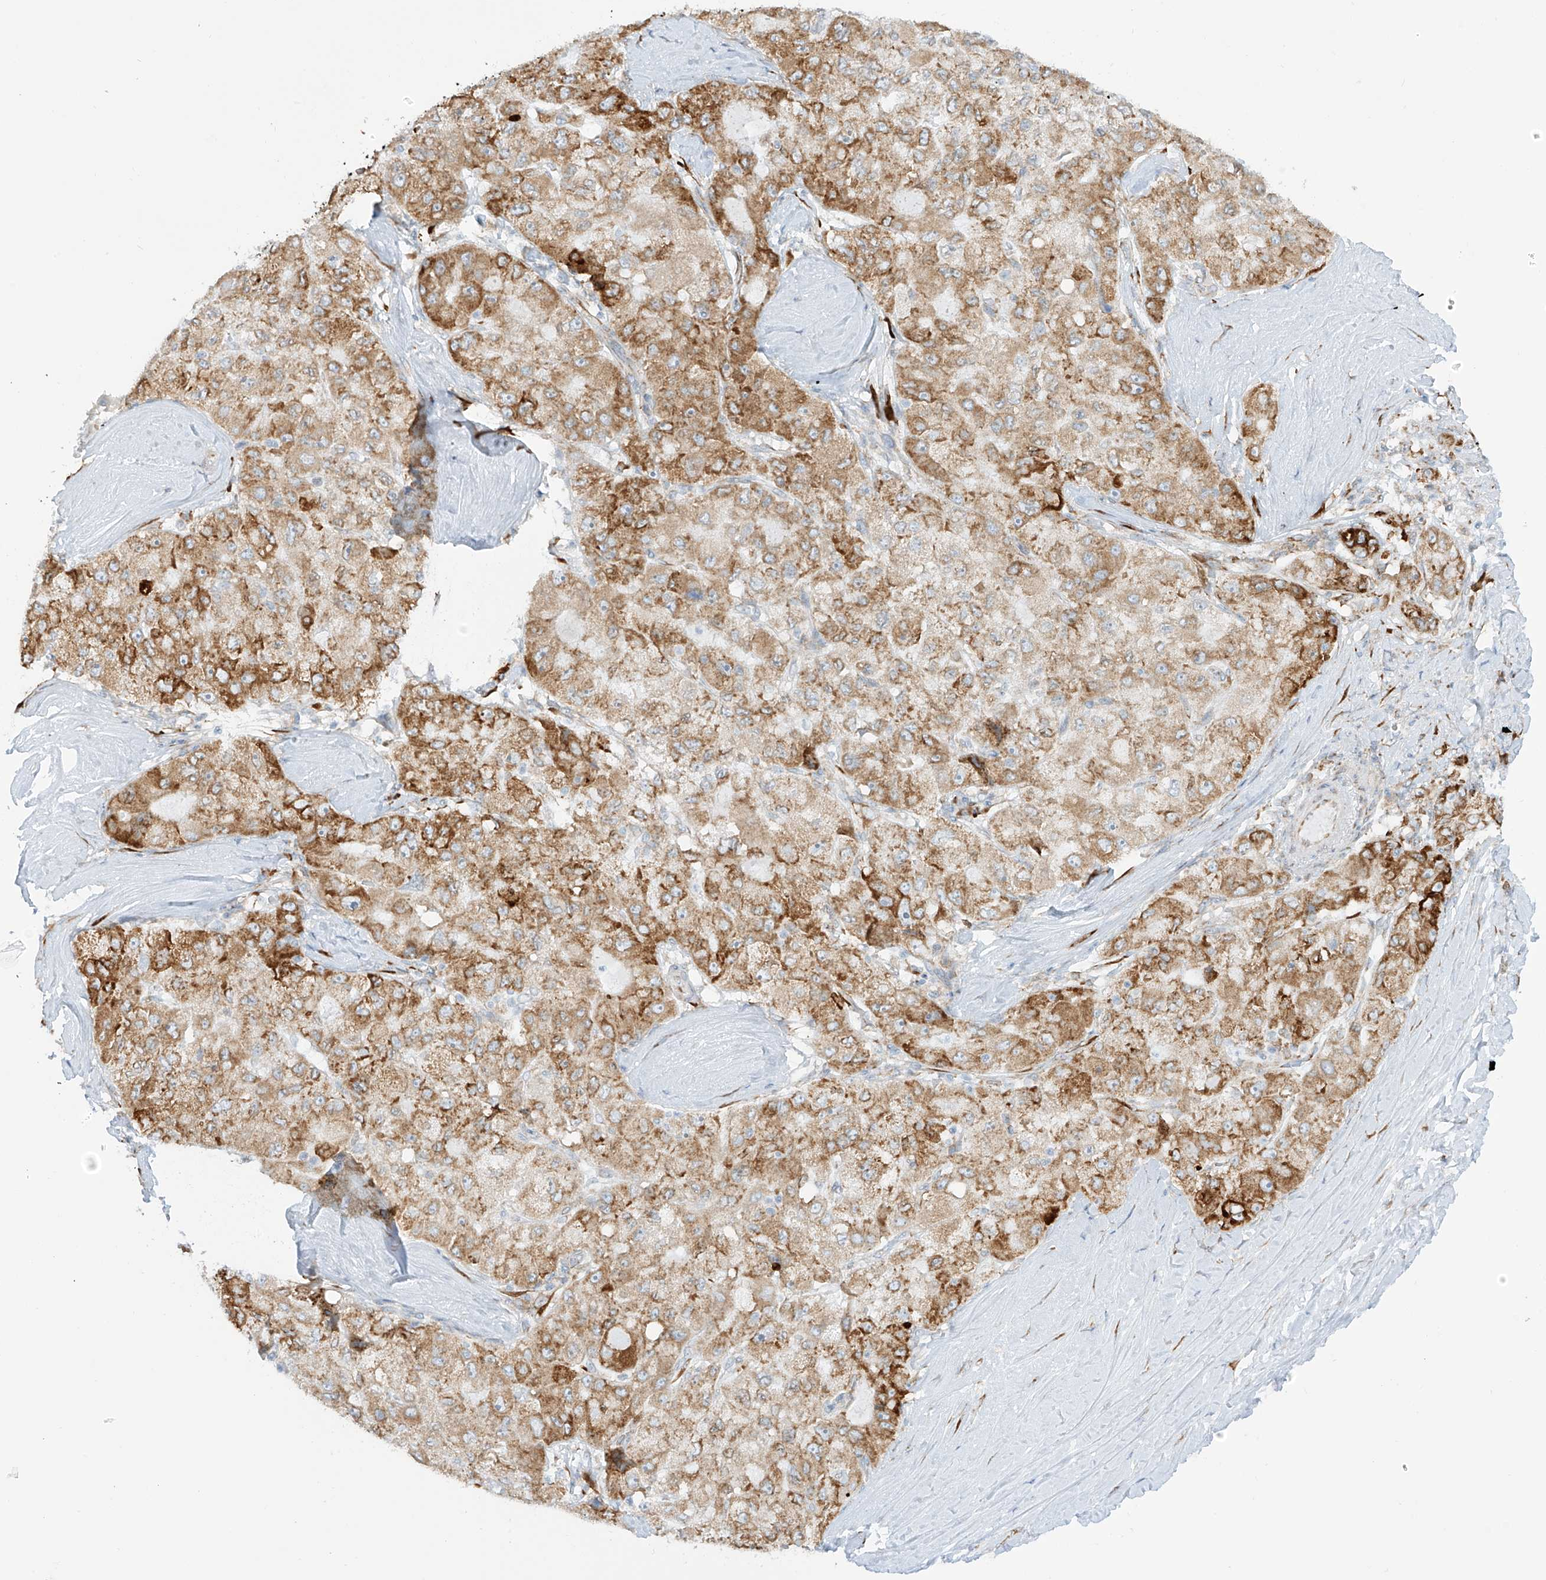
{"staining": {"intensity": "moderate", "quantity": ">75%", "location": "cytoplasmic/membranous"}, "tissue": "liver cancer", "cell_type": "Tumor cells", "image_type": "cancer", "snomed": [{"axis": "morphology", "description": "Carcinoma, Hepatocellular, NOS"}, {"axis": "topography", "description": "Liver"}], "caption": "Protein expression analysis of liver hepatocellular carcinoma displays moderate cytoplasmic/membranous expression in about >75% of tumor cells. (IHC, brightfield microscopy, high magnification).", "gene": "LRRC59", "patient": {"sex": "male", "age": 80}}